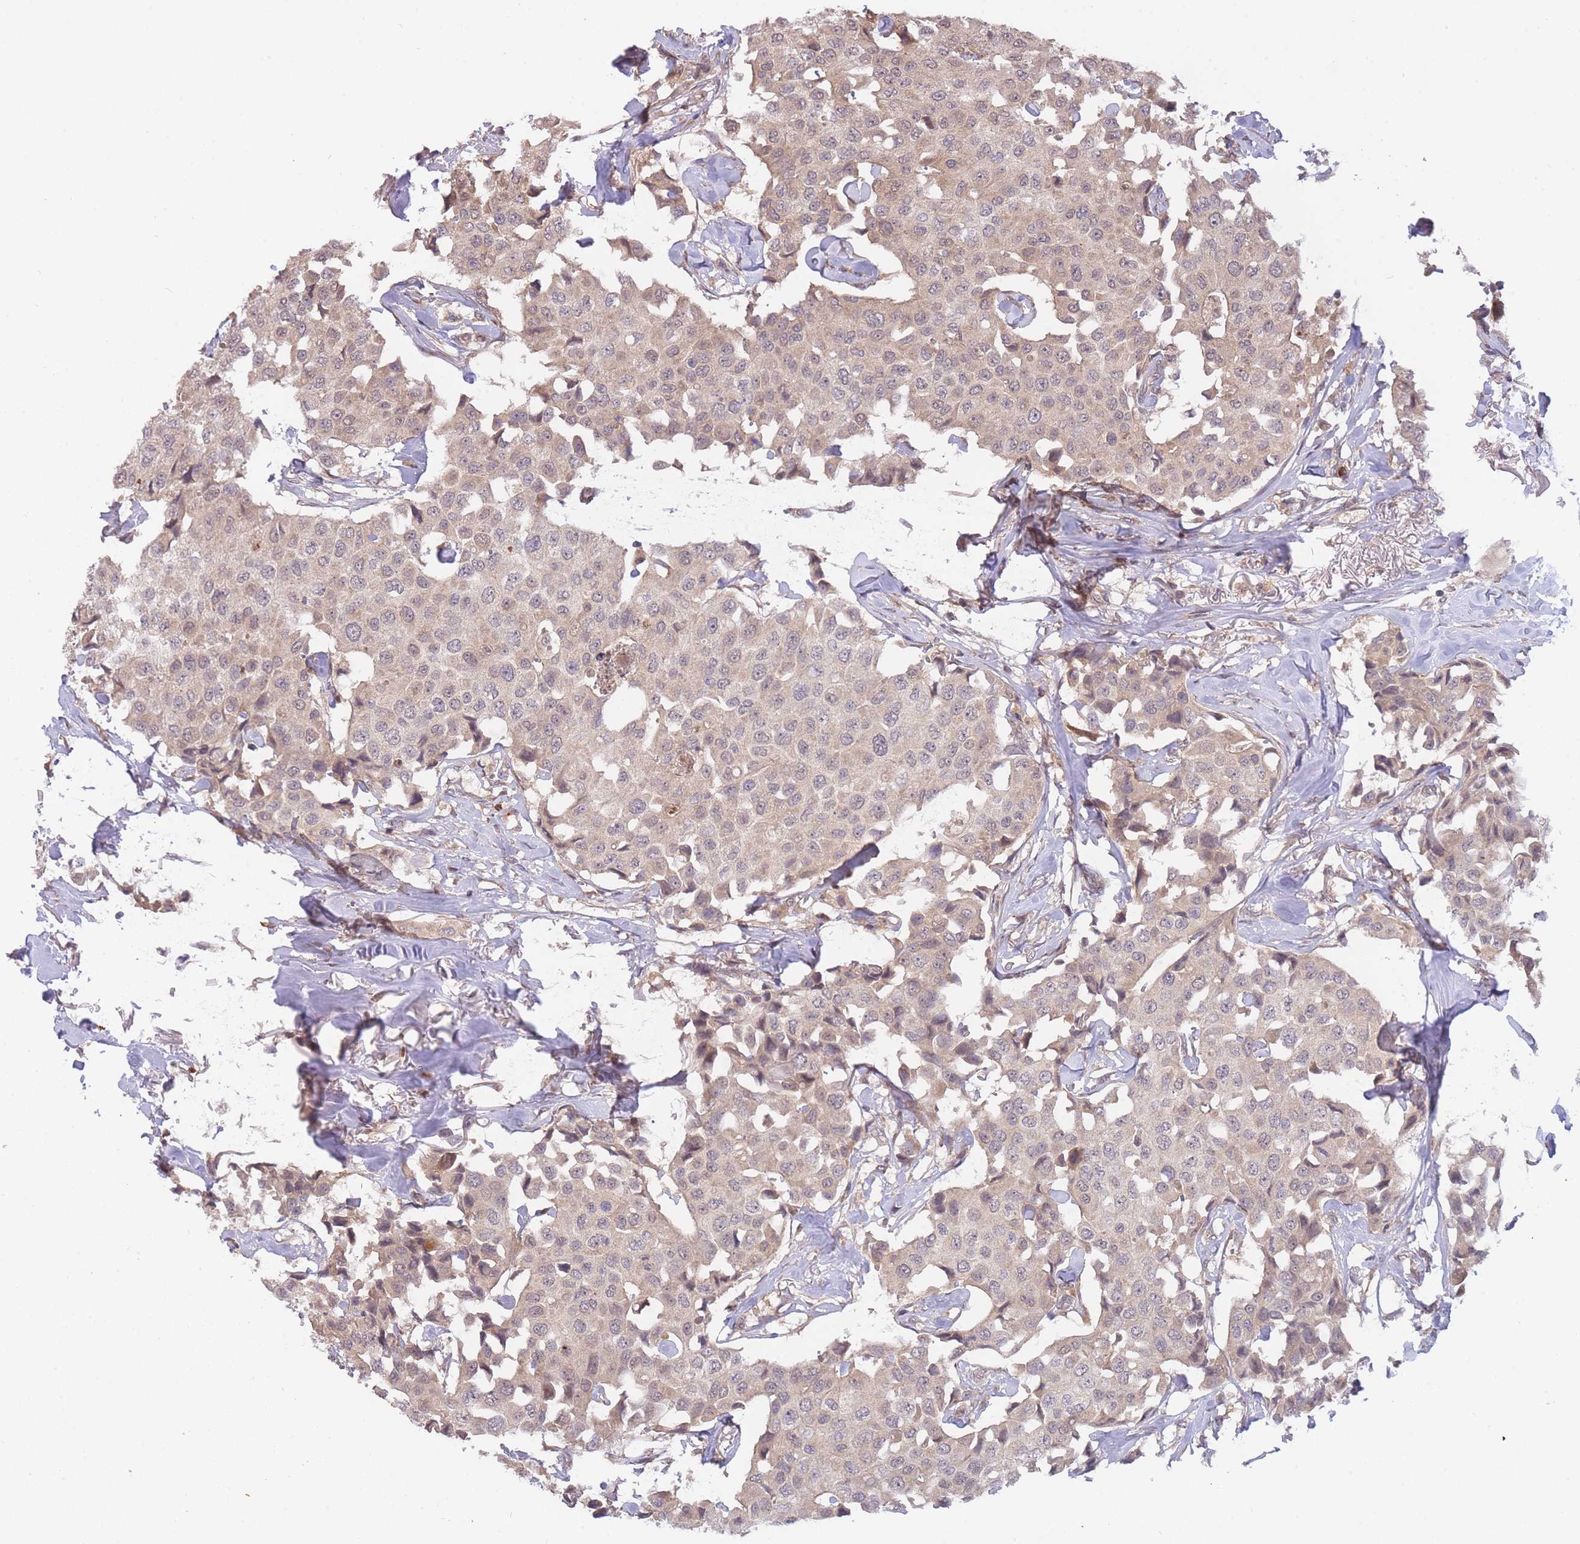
{"staining": {"intensity": "weak", "quantity": ">75%", "location": "cytoplasmic/membranous"}, "tissue": "breast cancer", "cell_type": "Tumor cells", "image_type": "cancer", "snomed": [{"axis": "morphology", "description": "Duct carcinoma"}, {"axis": "topography", "description": "Breast"}], "caption": "IHC of breast intraductal carcinoma demonstrates low levels of weak cytoplasmic/membranous positivity in about >75% of tumor cells. (DAB IHC, brown staining for protein, blue staining for nuclei).", "gene": "SMC6", "patient": {"sex": "female", "age": 80}}